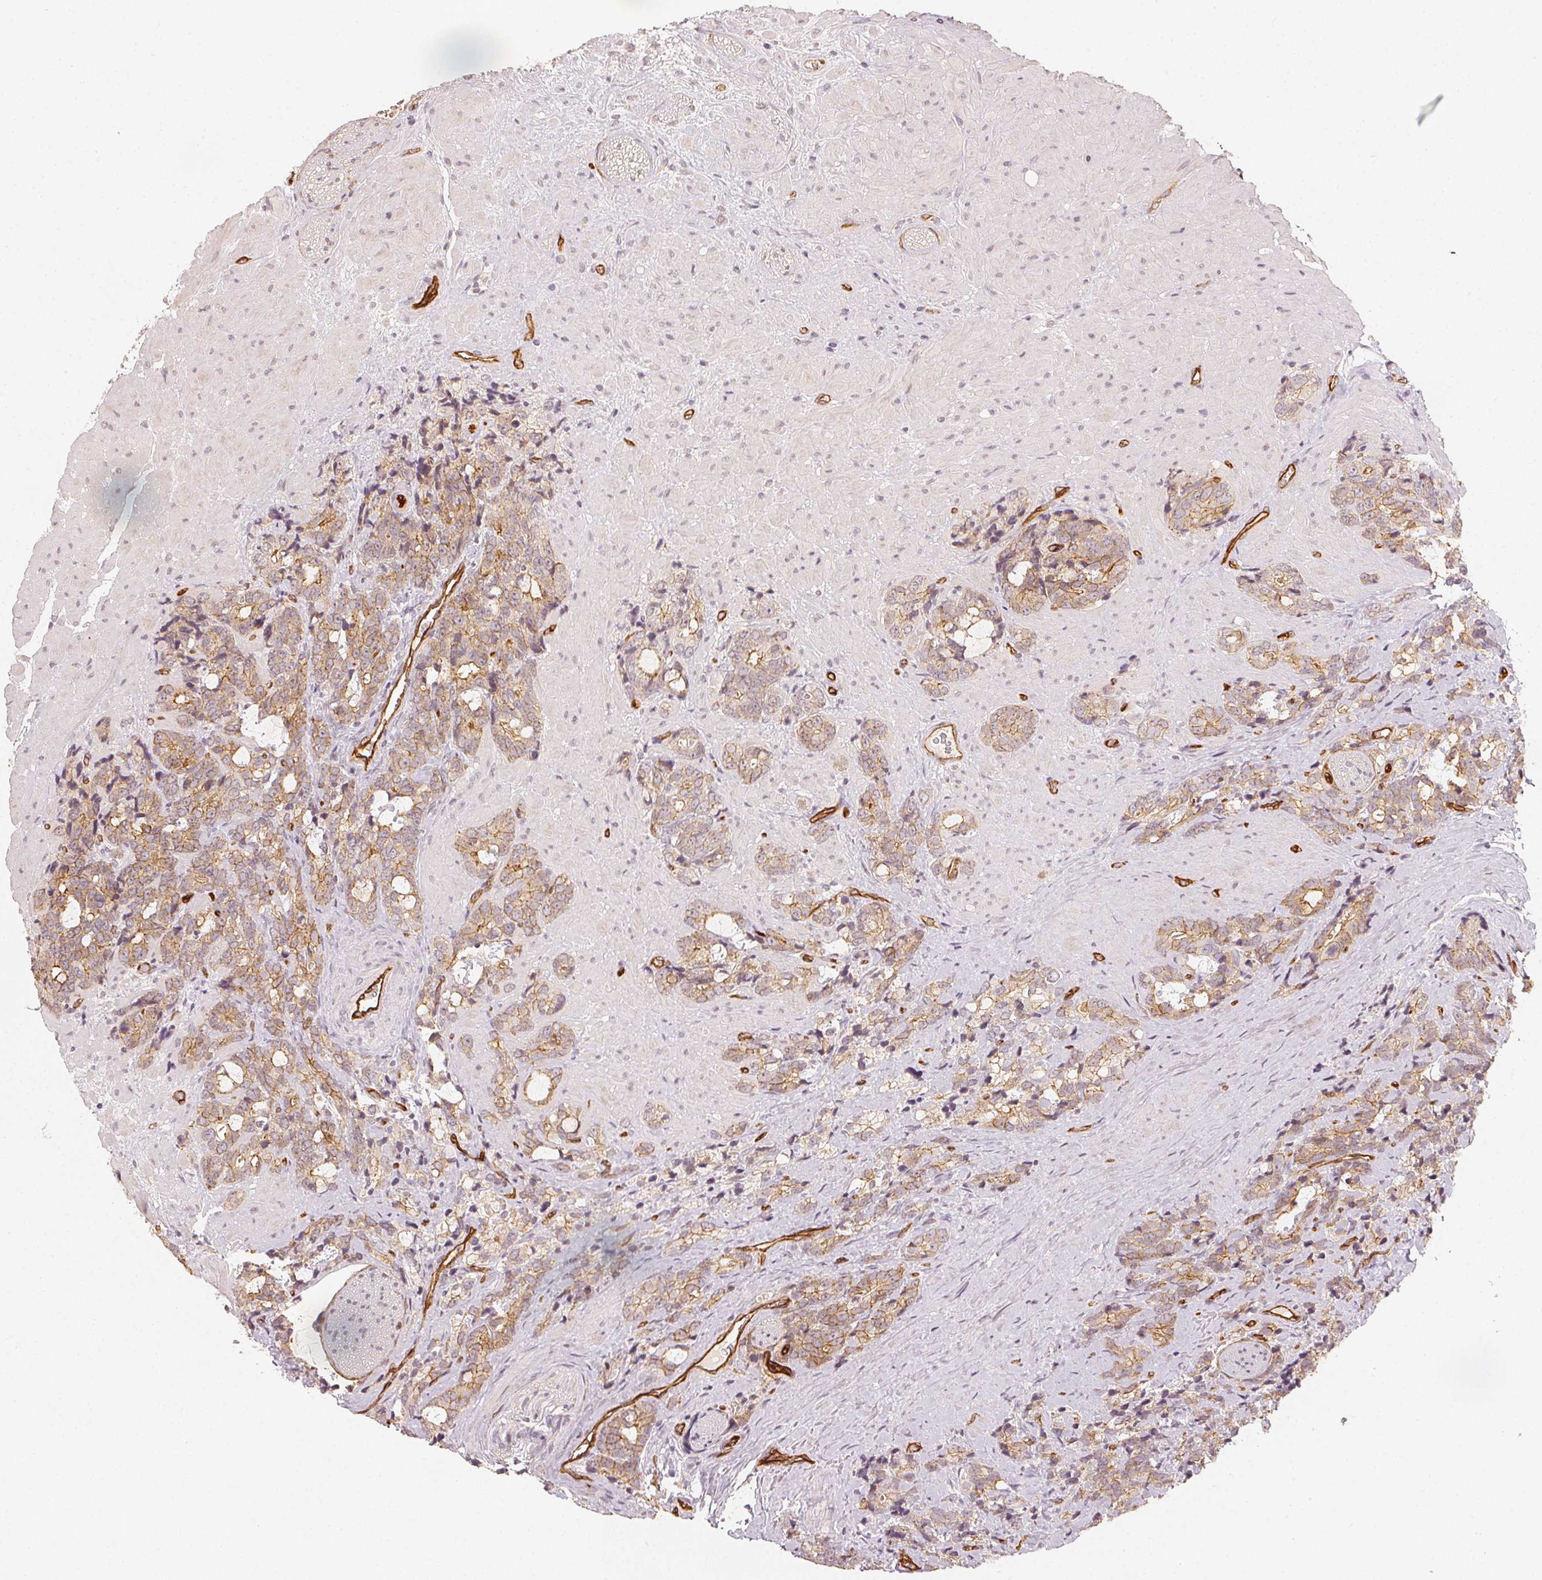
{"staining": {"intensity": "moderate", "quantity": "25%-75%", "location": "cytoplasmic/membranous"}, "tissue": "prostate cancer", "cell_type": "Tumor cells", "image_type": "cancer", "snomed": [{"axis": "morphology", "description": "Adenocarcinoma, High grade"}, {"axis": "topography", "description": "Prostate"}], "caption": "IHC histopathology image of prostate cancer stained for a protein (brown), which reveals medium levels of moderate cytoplasmic/membranous staining in about 25%-75% of tumor cells.", "gene": "CIB1", "patient": {"sex": "male", "age": 74}}